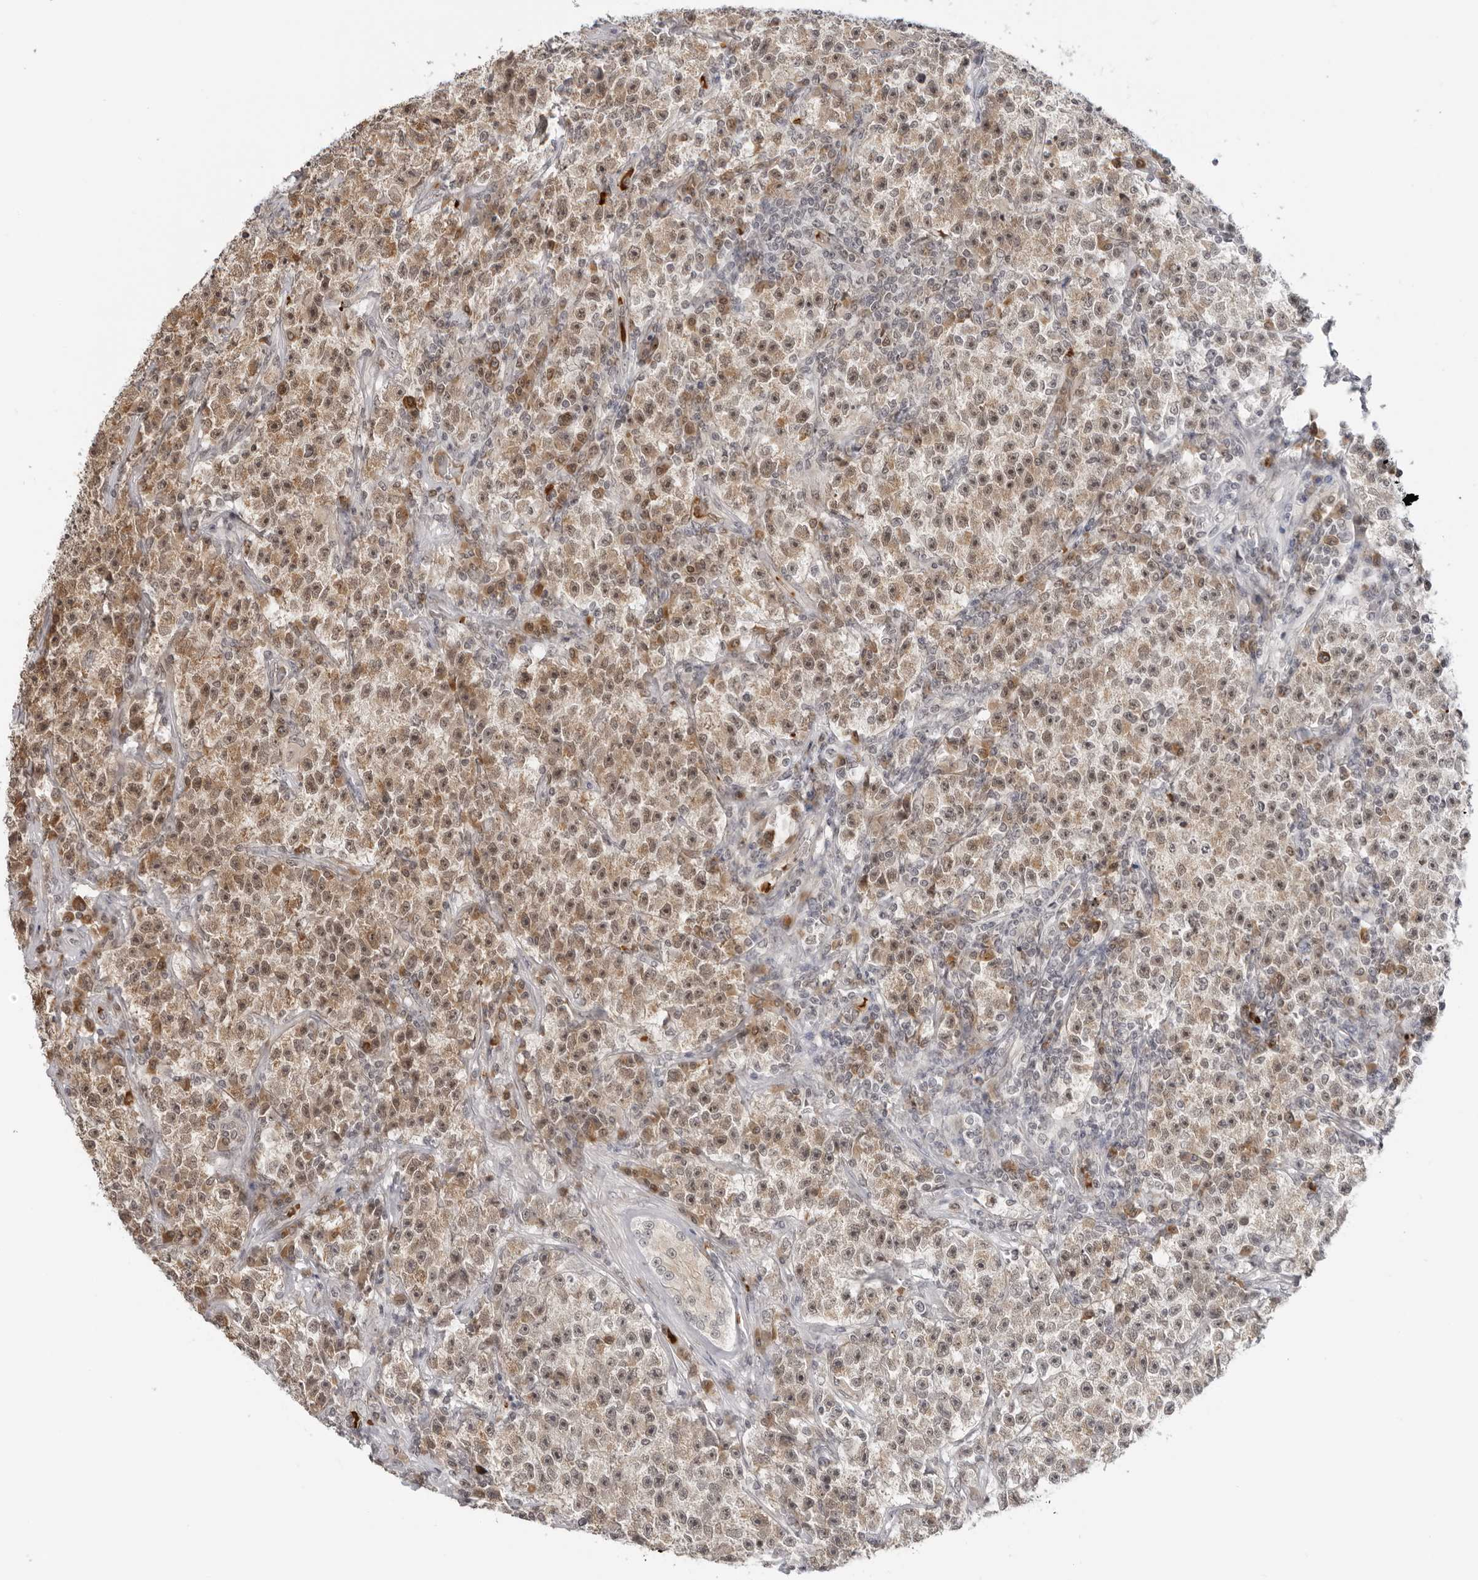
{"staining": {"intensity": "moderate", "quantity": ">75%", "location": "cytoplasmic/membranous"}, "tissue": "testis cancer", "cell_type": "Tumor cells", "image_type": "cancer", "snomed": [{"axis": "morphology", "description": "Seminoma, NOS"}, {"axis": "topography", "description": "Testis"}], "caption": "A high-resolution histopathology image shows immunohistochemistry staining of seminoma (testis), which reveals moderate cytoplasmic/membranous staining in about >75% of tumor cells. (DAB (3,3'-diaminobenzidine) IHC with brightfield microscopy, high magnification).", "gene": "SUGCT", "patient": {"sex": "male", "age": 22}}